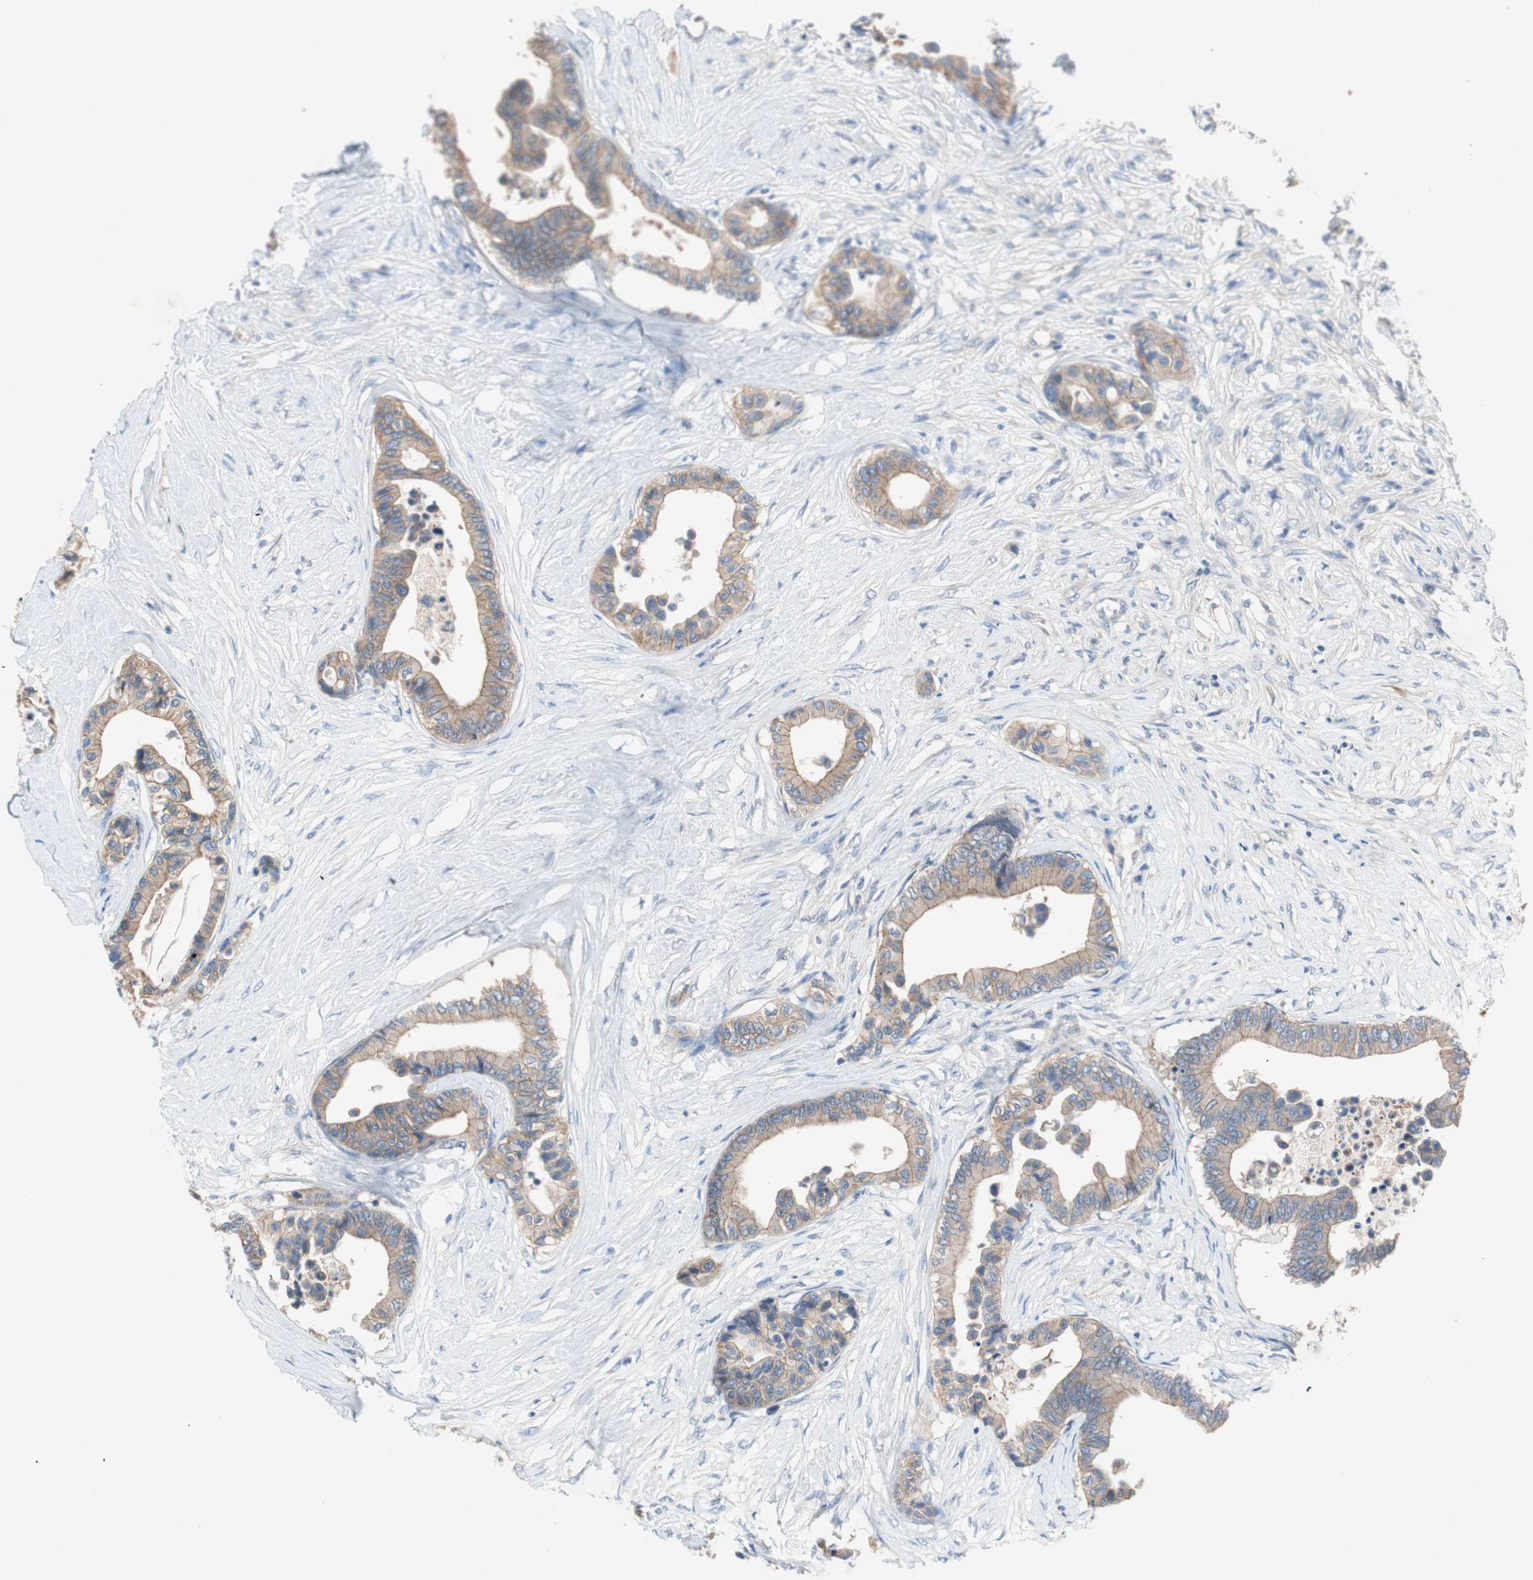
{"staining": {"intensity": "weak", "quantity": "25%-75%", "location": "cytoplasmic/membranous"}, "tissue": "colorectal cancer", "cell_type": "Tumor cells", "image_type": "cancer", "snomed": [{"axis": "morphology", "description": "Normal tissue, NOS"}, {"axis": "morphology", "description": "Adenocarcinoma, NOS"}, {"axis": "topography", "description": "Colon"}], "caption": "Immunohistochemical staining of adenocarcinoma (colorectal) displays weak cytoplasmic/membranous protein staining in about 25%-75% of tumor cells. (Stains: DAB (3,3'-diaminobenzidine) in brown, nuclei in blue, Microscopy: brightfield microscopy at high magnification).", "gene": "GLUL", "patient": {"sex": "male", "age": 82}}